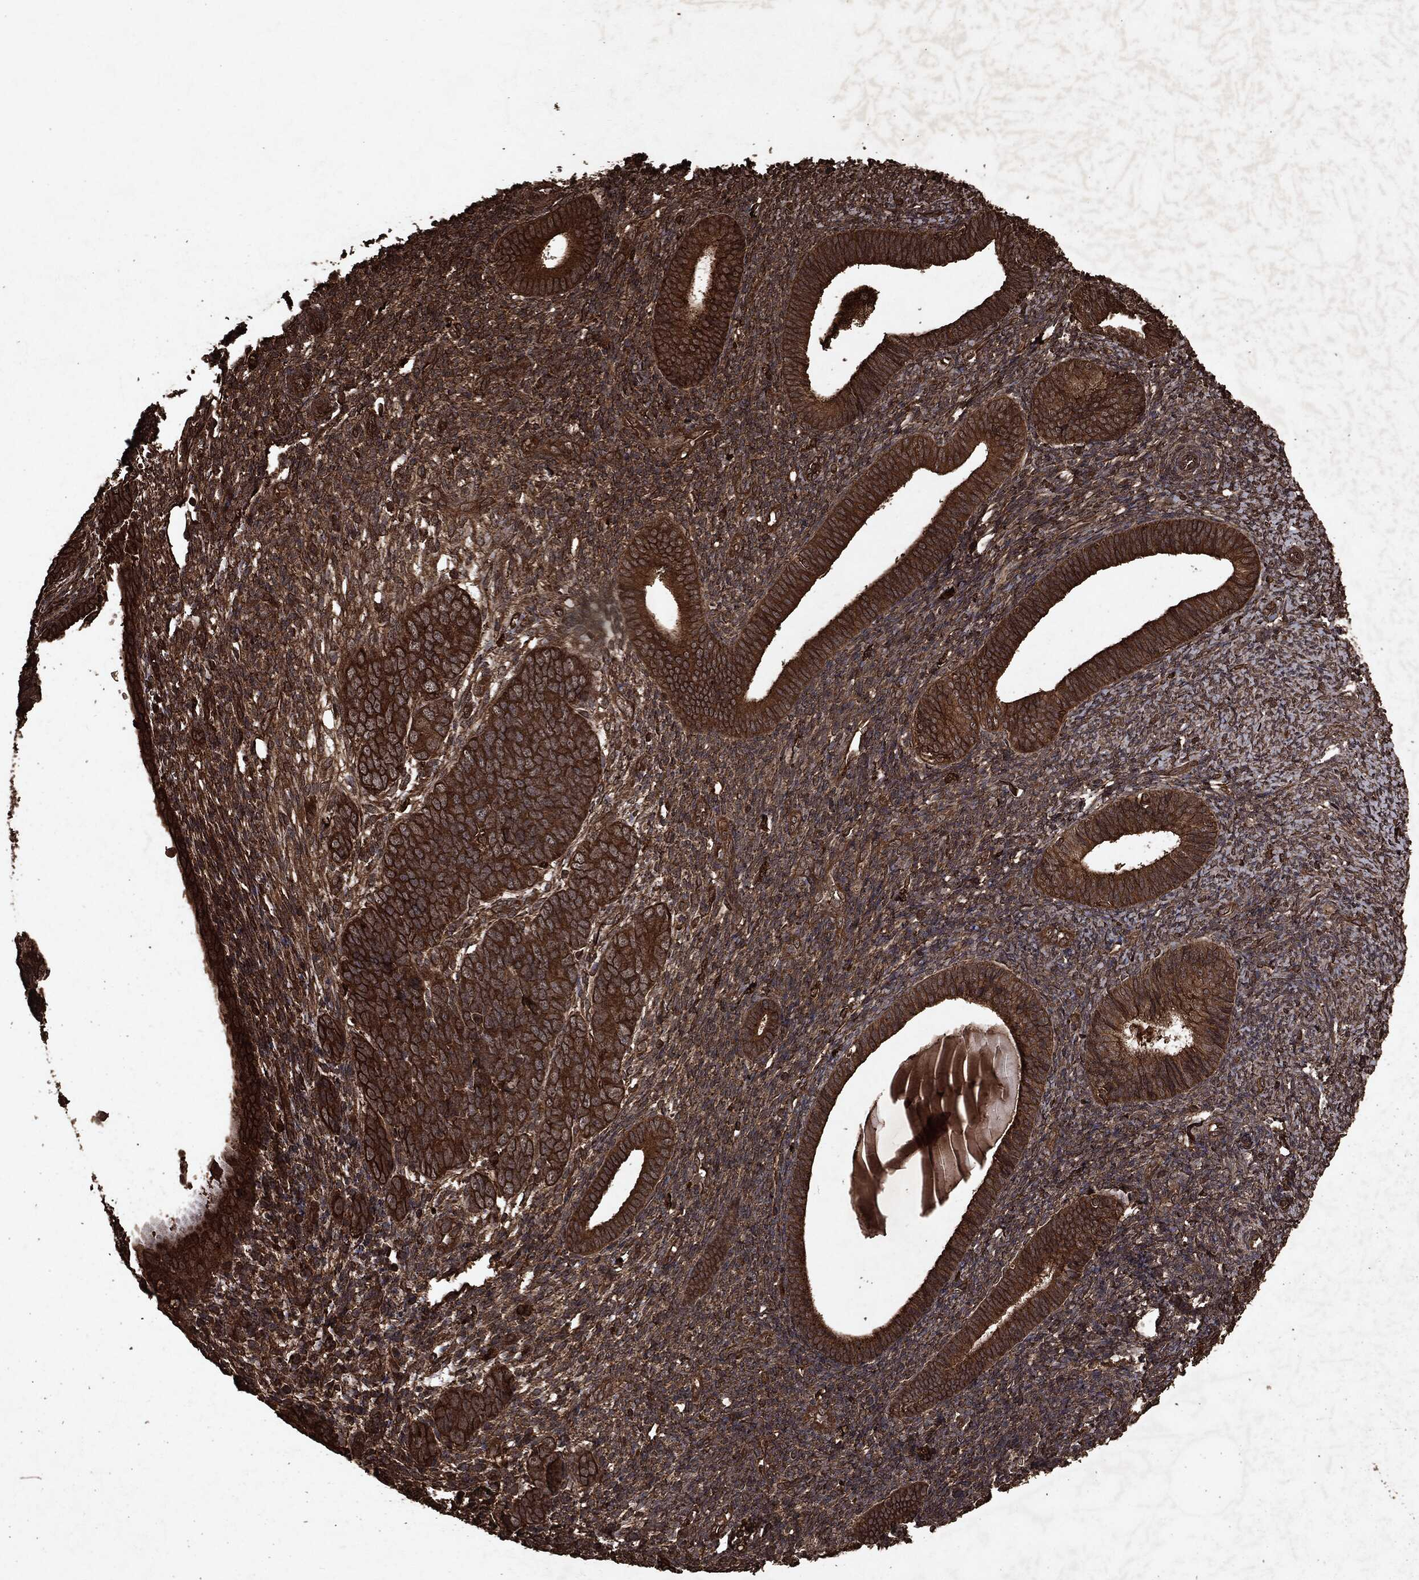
{"staining": {"intensity": "strong", "quantity": ">75%", "location": "cytoplasmic/membranous"}, "tissue": "endometrial cancer", "cell_type": "Tumor cells", "image_type": "cancer", "snomed": [{"axis": "morphology", "description": "Adenocarcinoma, NOS"}, {"axis": "topography", "description": "Endometrium"}], "caption": "Endometrial adenocarcinoma was stained to show a protein in brown. There is high levels of strong cytoplasmic/membranous expression in about >75% of tumor cells.", "gene": "ARAF", "patient": {"sex": "female", "age": 82}}